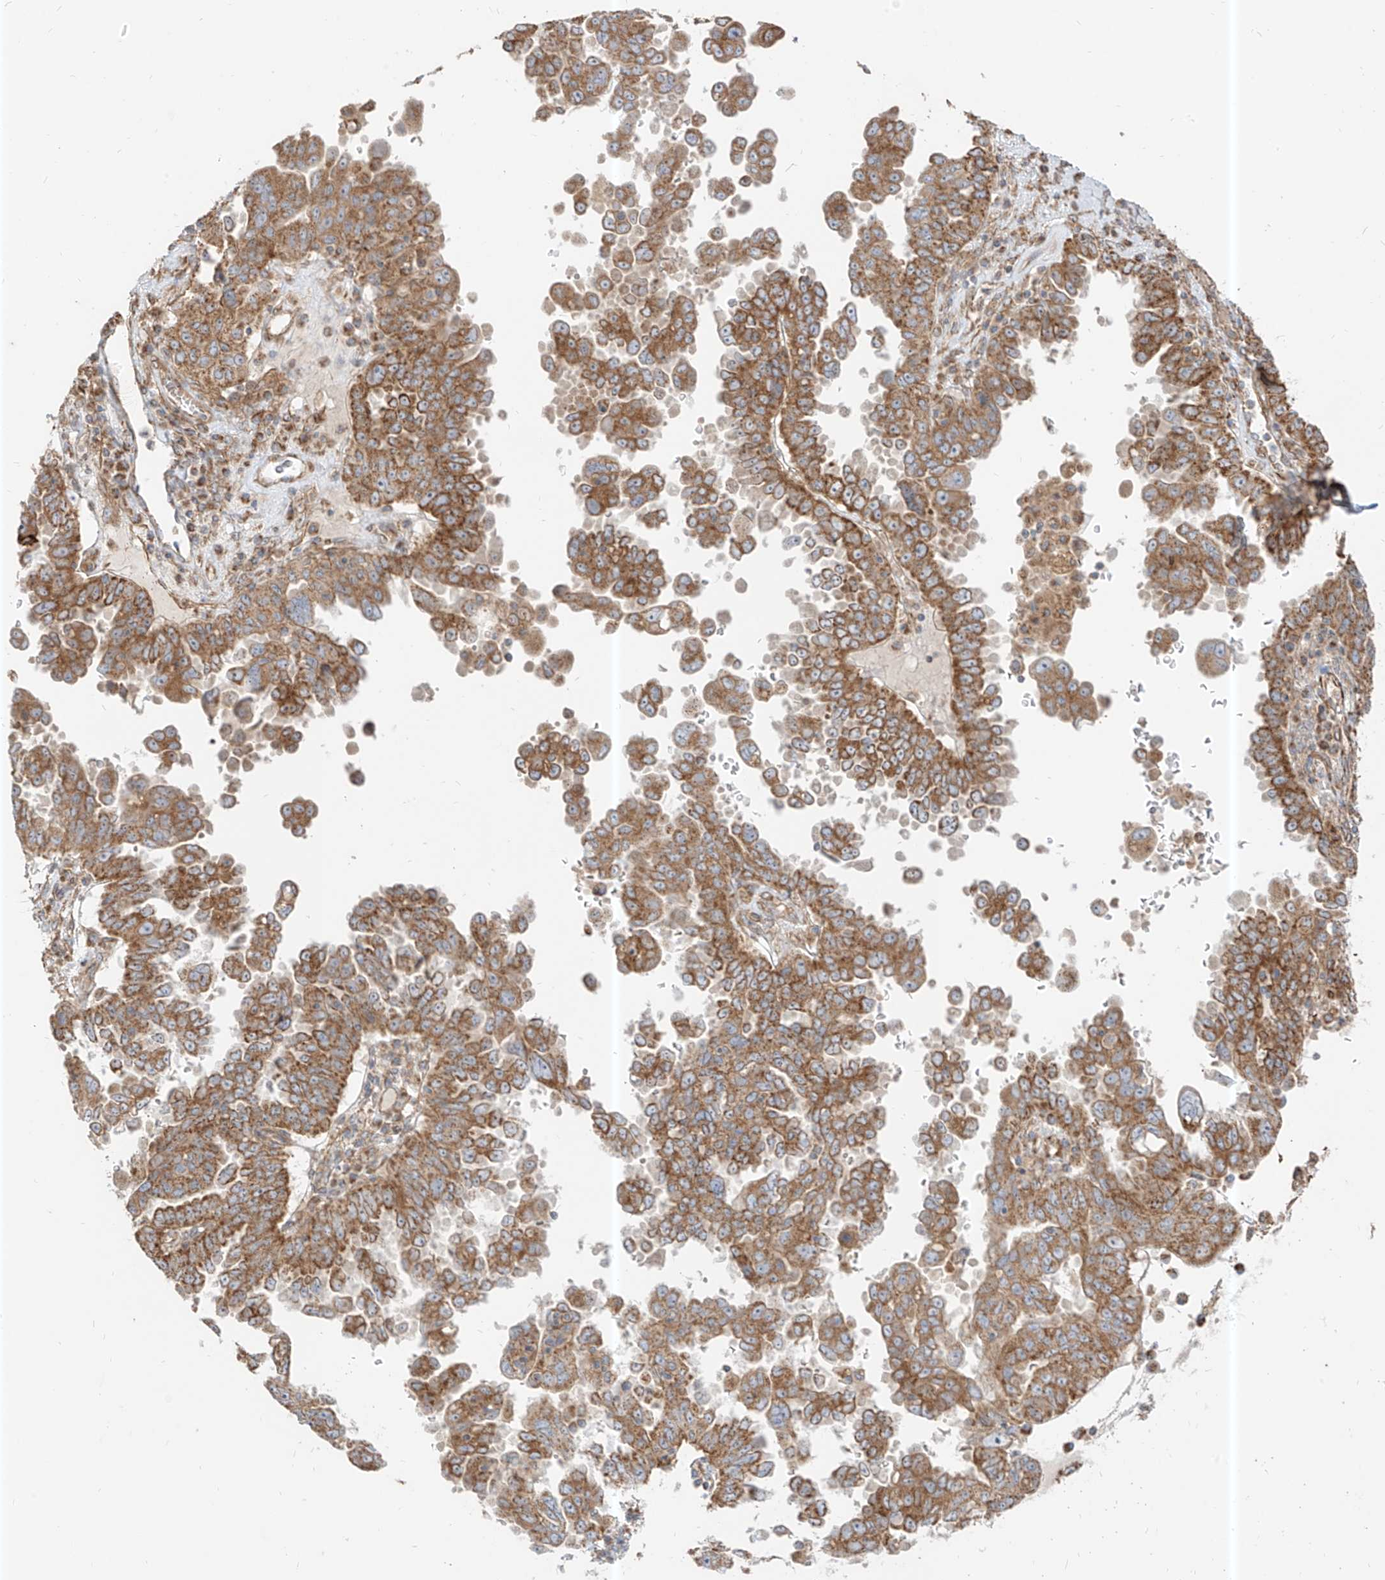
{"staining": {"intensity": "moderate", "quantity": ">75%", "location": "cytoplasmic/membranous"}, "tissue": "ovarian cancer", "cell_type": "Tumor cells", "image_type": "cancer", "snomed": [{"axis": "morphology", "description": "Carcinoma, endometroid"}, {"axis": "topography", "description": "Ovary"}], "caption": "Brown immunohistochemical staining in ovarian cancer demonstrates moderate cytoplasmic/membranous staining in approximately >75% of tumor cells.", "gene": "PLCL1", "patient": {"sex": "female", "age": 62}}